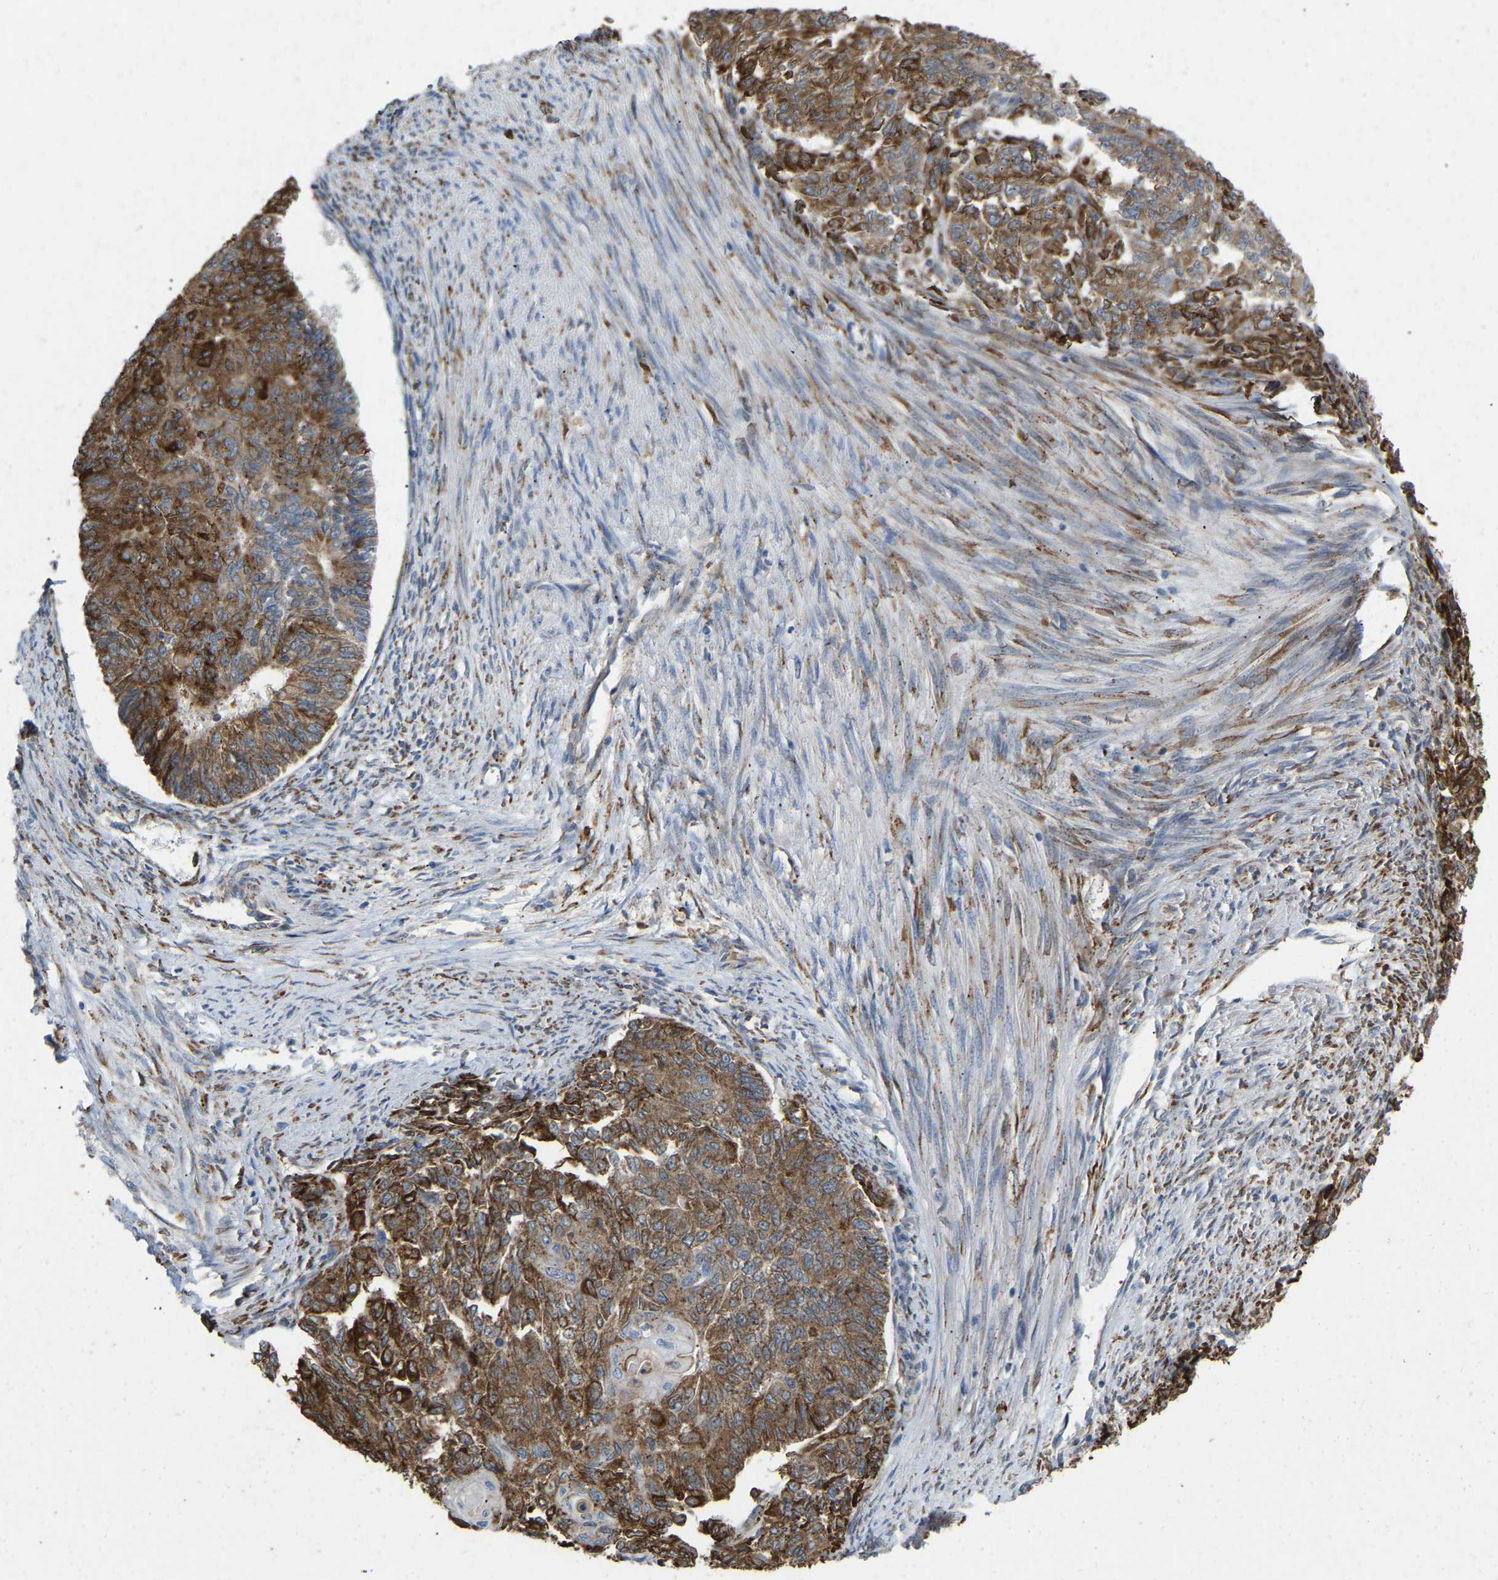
{"staining": {"intensity": "strong", "quantity": ">75%", "location": "cytoplasmic/membranous"}, "tissue": "endometrial cancer", "cell_type": "Tumor cells", "image_type": "cancer", "snomed": [{"axis": "morphology", "description": "Adenocarcinoma, NOS"}, {"axis": "topography", "description": "Endometrium"}], "caption": "High-power microscopy captured an immunohistochemistry (IHC) micrograph of endometrial cancer (adenocarcinoma), revealing strong cytoplasmic/membranous positivity in about >75% of tumor cells. (Stains: DAB in brown, nuclei in blue, Microscopy: brightfield microscopy at high magnification).", "gene": "RHEB", "patient": {"sex": "female", "age": 32}}